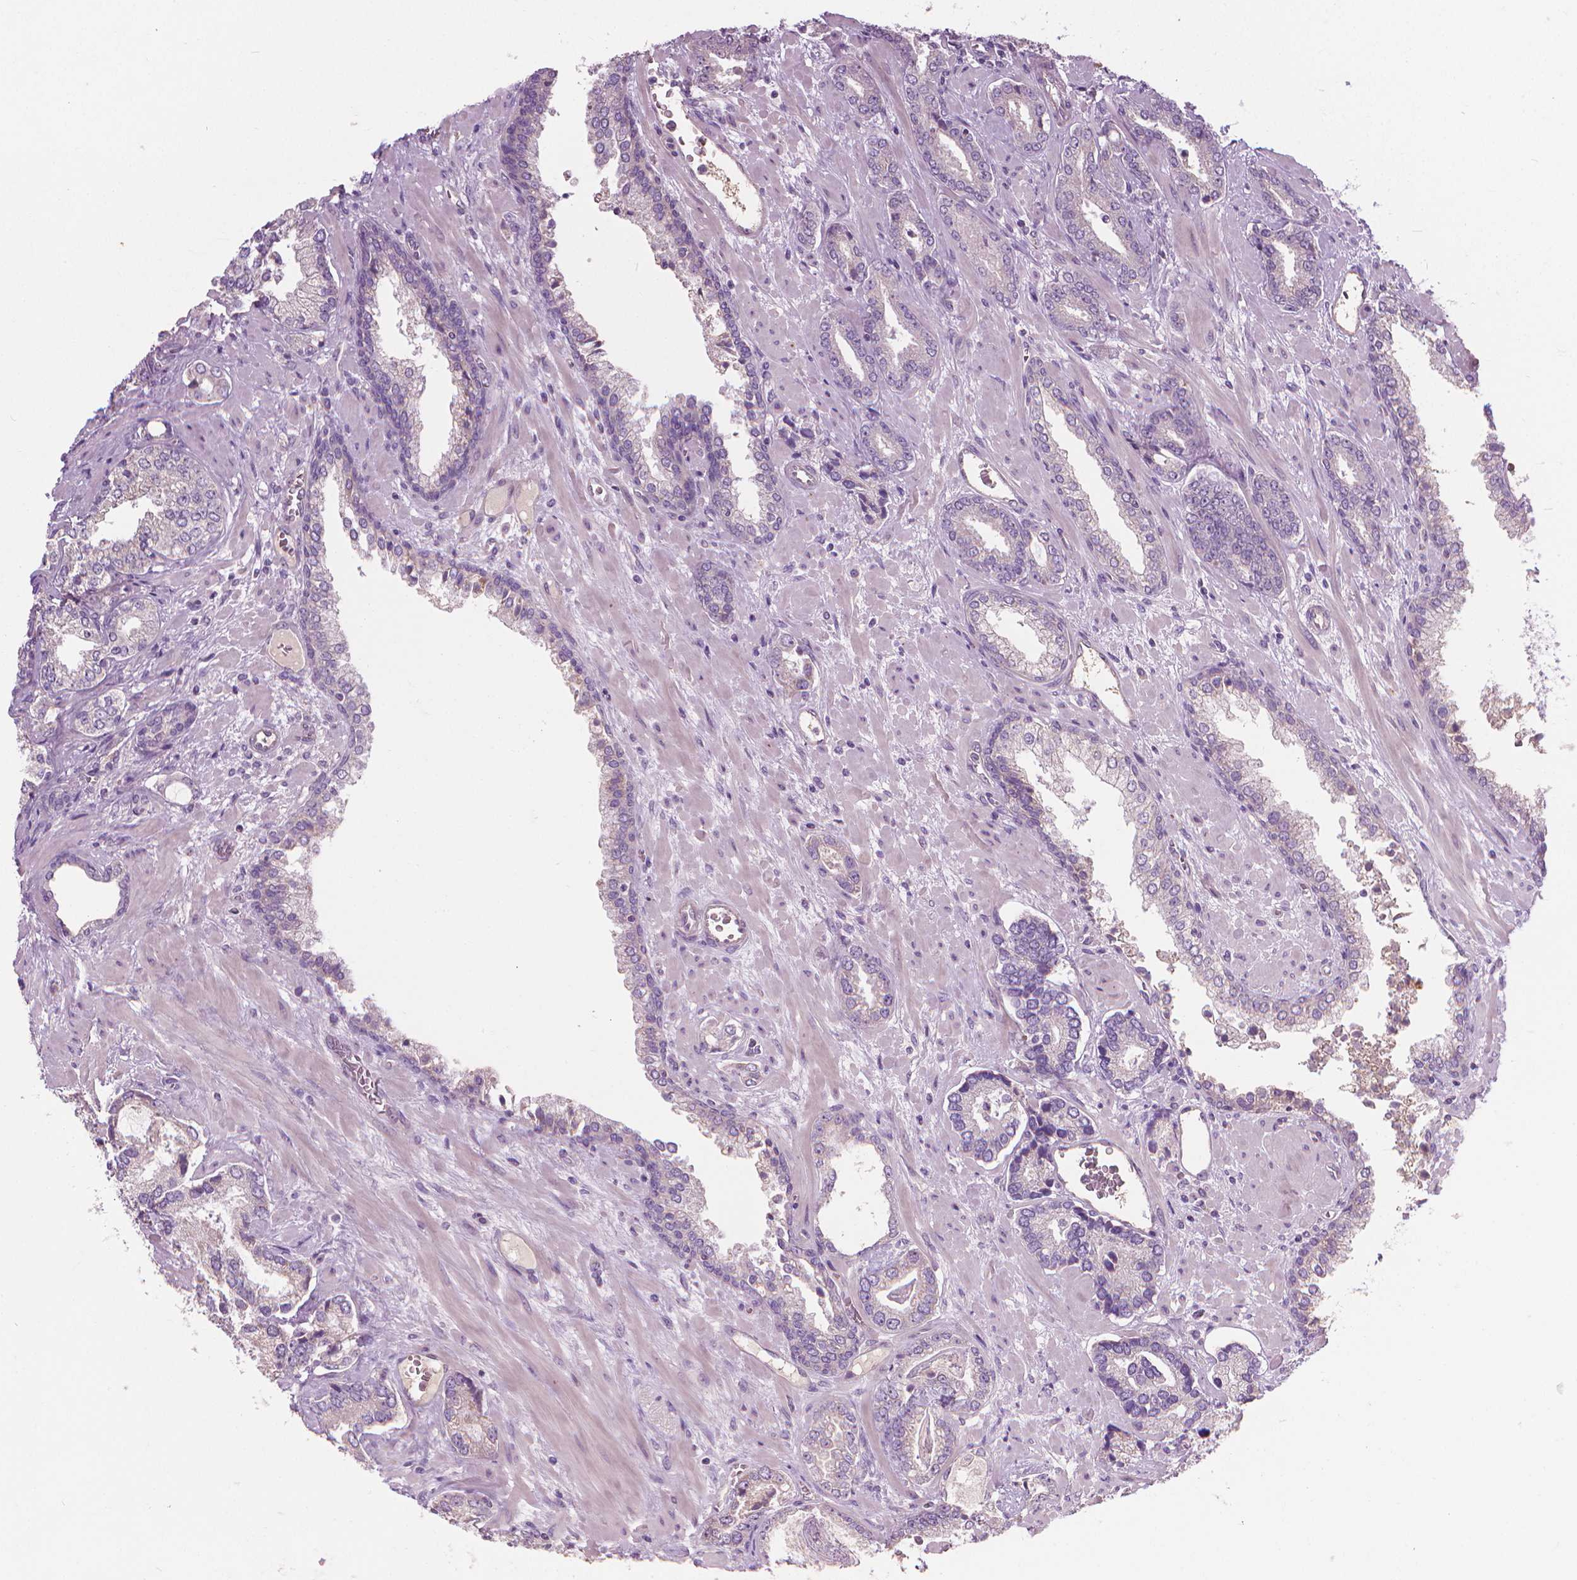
{"staining": {"intensity": "negative", "quantity": "none", "location": "none"}, "tissue": "prostate cancer", "cell_type": "Tumor cells", "image_type": "cancer", "snomed": [{"axis": "morphology", "description": "Adenocarcinoma, Low grade"}, {"axis": "topography", "description": "Prostate"}], "caption": "Low-grade adenocarcinoma (prostate) stained for a protein using immunohistochemistry reveals no expression tumor cells.", "gene": "RIIAD1", "patient": {"sex": "male", "age": 61}}